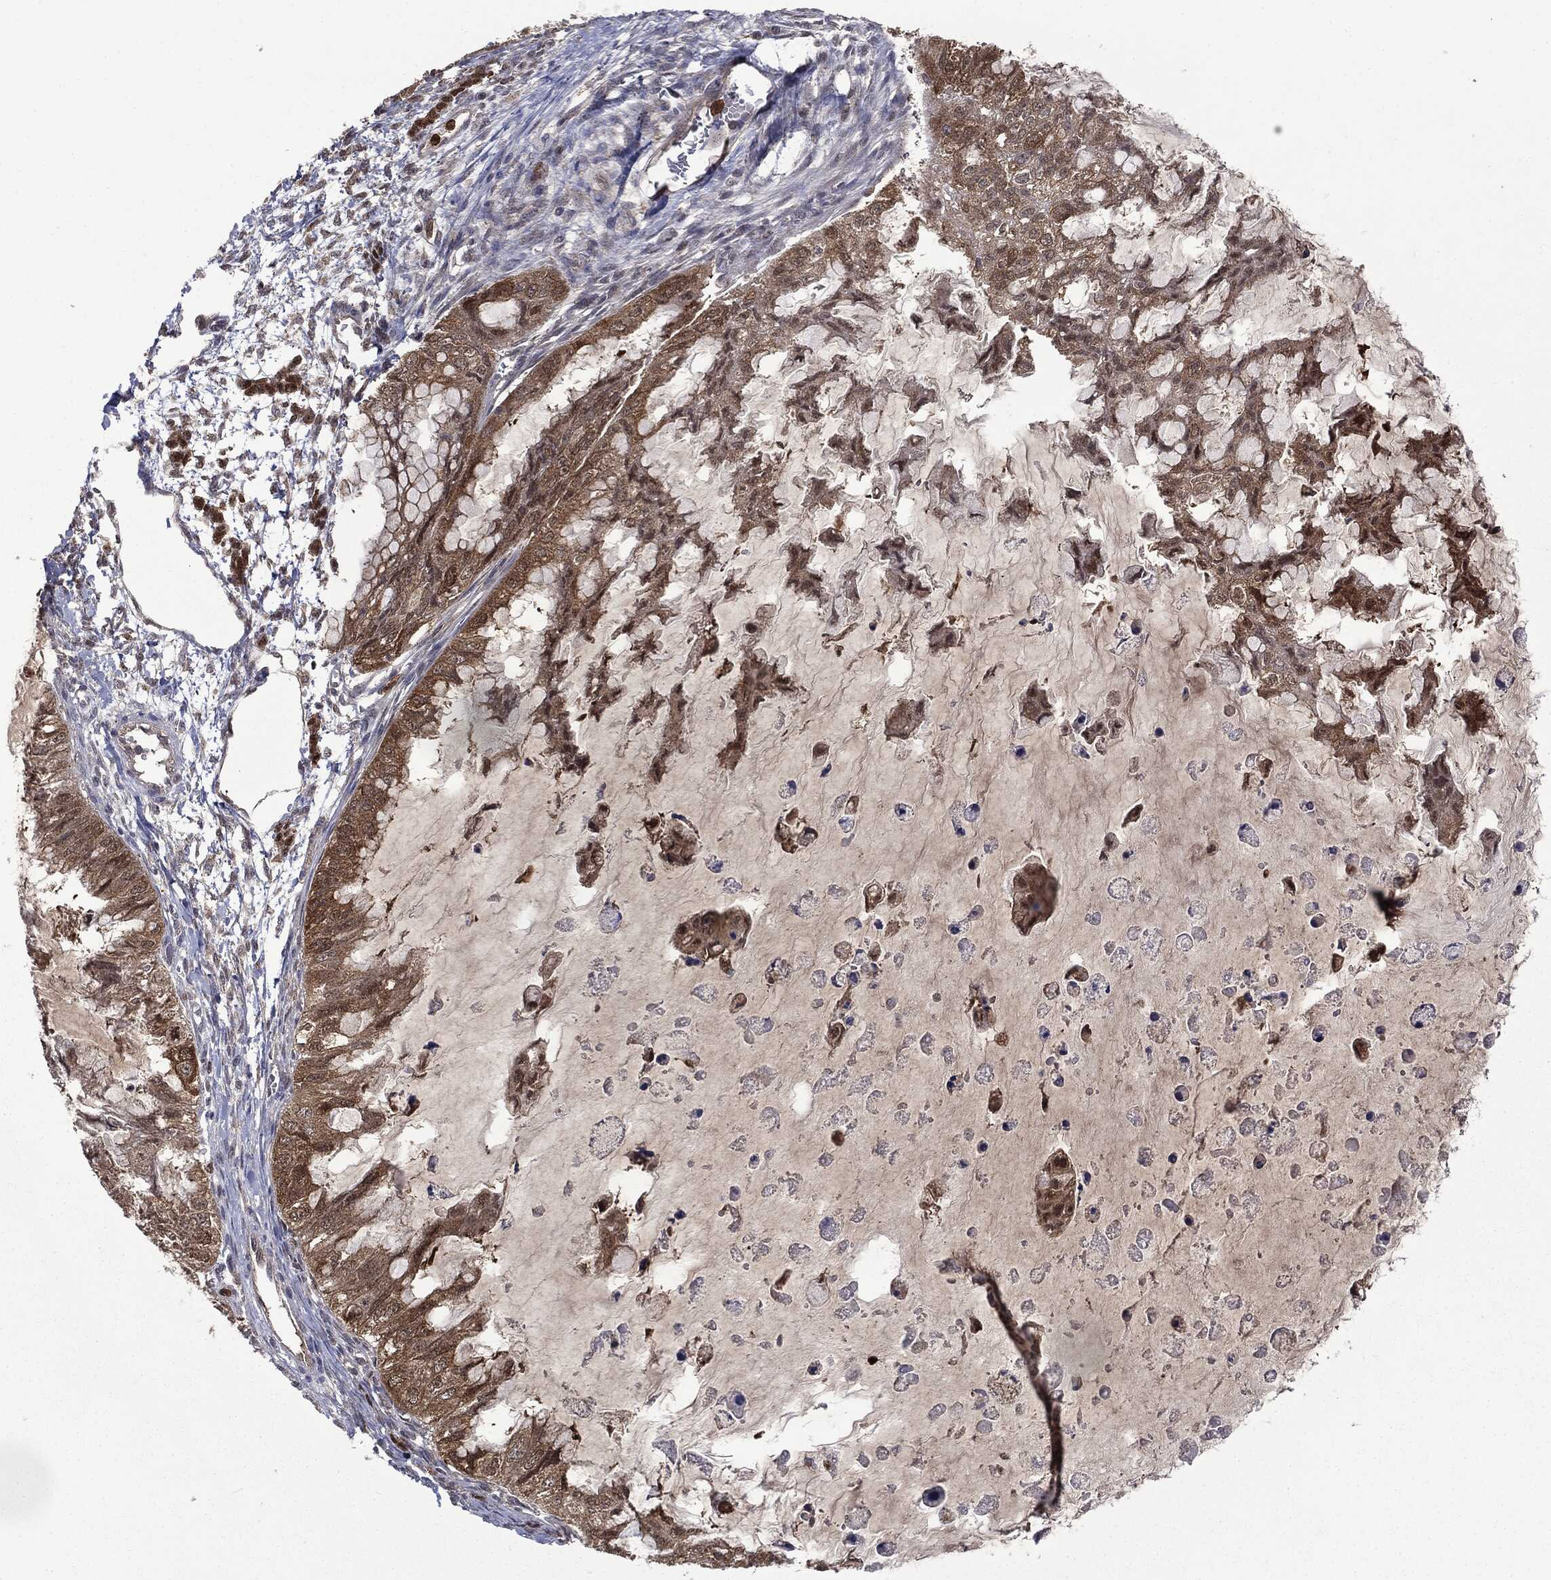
{"staining": {"intensity": "weak", "quantity": ">75%", "location": "cytoplasmic/membranous"}, "tissue": "ovarian cancer", "cell_type": "Tumor cells", "image_type": "cancer", "snomed": [{"axis": "morphology", "description": "Cystadenocarcinoma, mucinous, NOS"}, {"axis": "topography", "description": "Ovary"}], "caption": "IHC of human ovarian cancer displays low levels of weak cytoplasmic/membranous expression in approximately >75% of tumor cells. The staining is performed using DAB (3,3'-diaminobenzidine) brown chromogen to label protein expression. The nuclei are counter-stained blue using hematoxylin.", "gene": "GPI", "patient": {"sex": "female", "age": 72}}